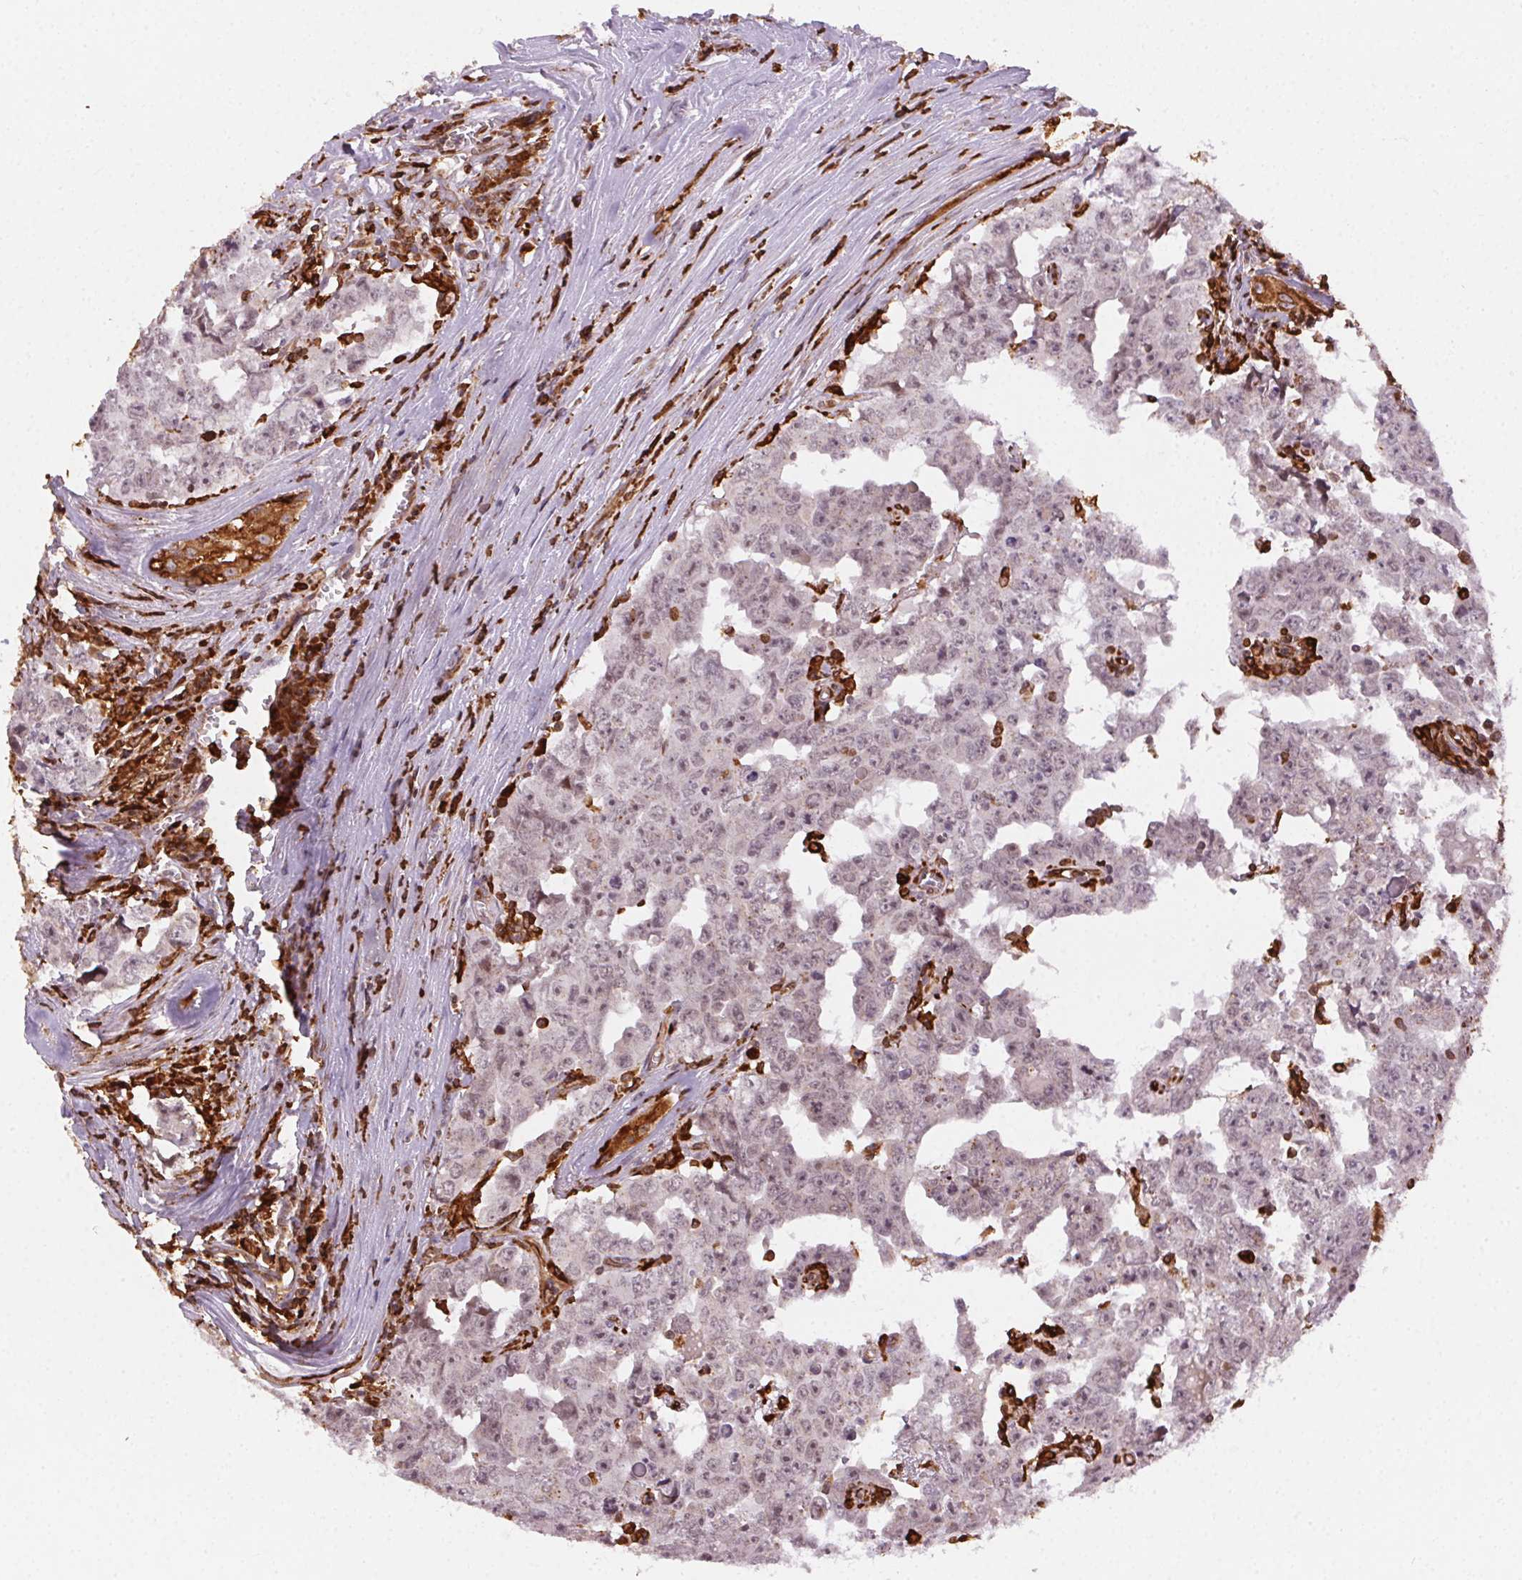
{"staining": {"intensity": "weak", "quantity": "<25%", "location": "nuclear"}, "tissue": "testis cancer", "cell_type": "Tumor cells", "image_type": "cancer", "snomed": [{"axis": "morphology", "description": "Carcinoma, Embryonal, NOS"}, {"axis": "topography", "description": "Testis"}], "caption": "A micrograph of testis embryonal carcinoma stained for a protein demonstrates no brown staining in tumor cells.", "gene": "RNASET2", "patient": {"sex": "male", "age": 22}}